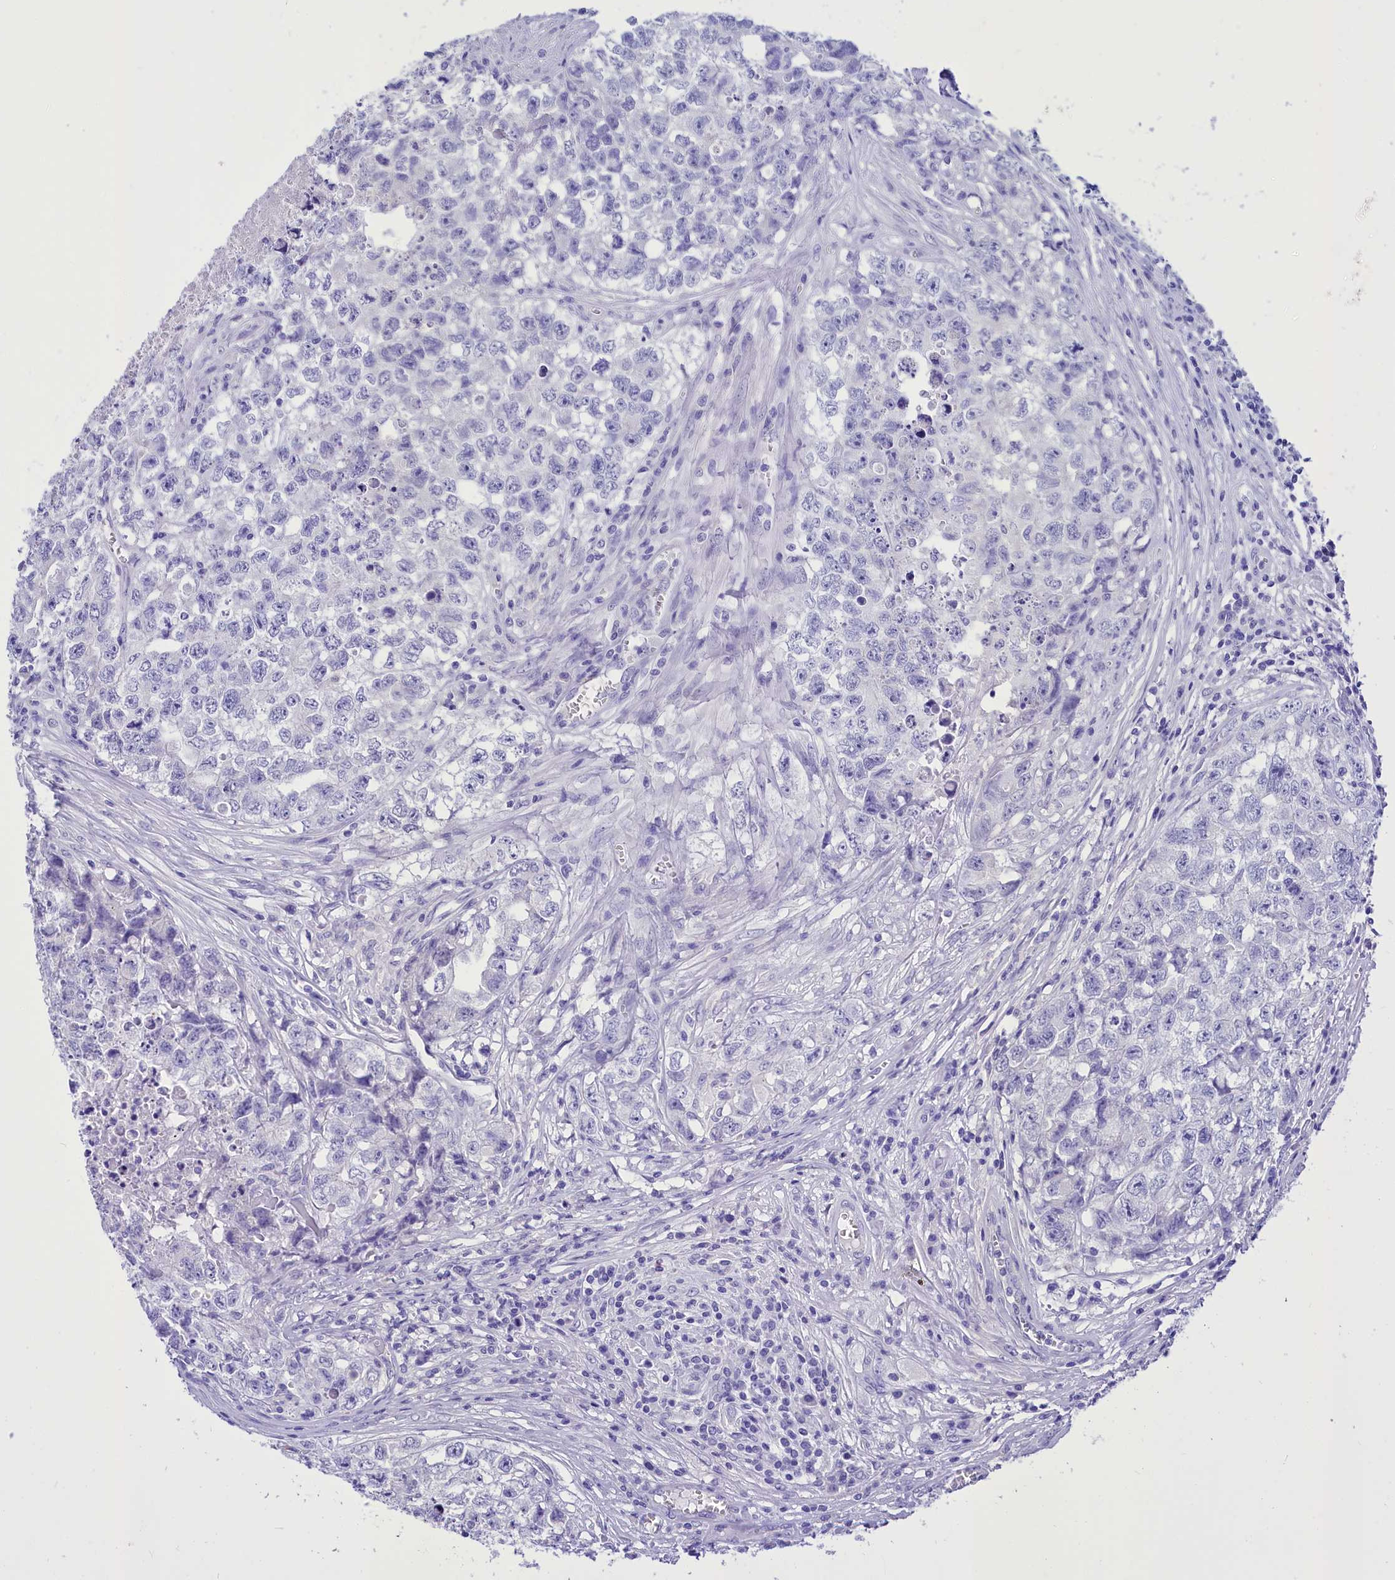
{"staining": {"intensity": "negative", "quantity": "none", "location": "none"}, "tissue": "testis cancer", "cell_type": "Tumor cells", "image_type": "cancer", "snomed": [{"axis": "morphology", "description": "Seminoma, NOS"}, {"axis": "morphology", "description": "Carcinoma, Embryonal, NOS"}, {"axis": "topography", "description": "Testis"}], "caption": "There is no significant expression in tumor cells of testis cancer.", "gene": "TTC36", "patient": {"sex": "male", "age": 43}}